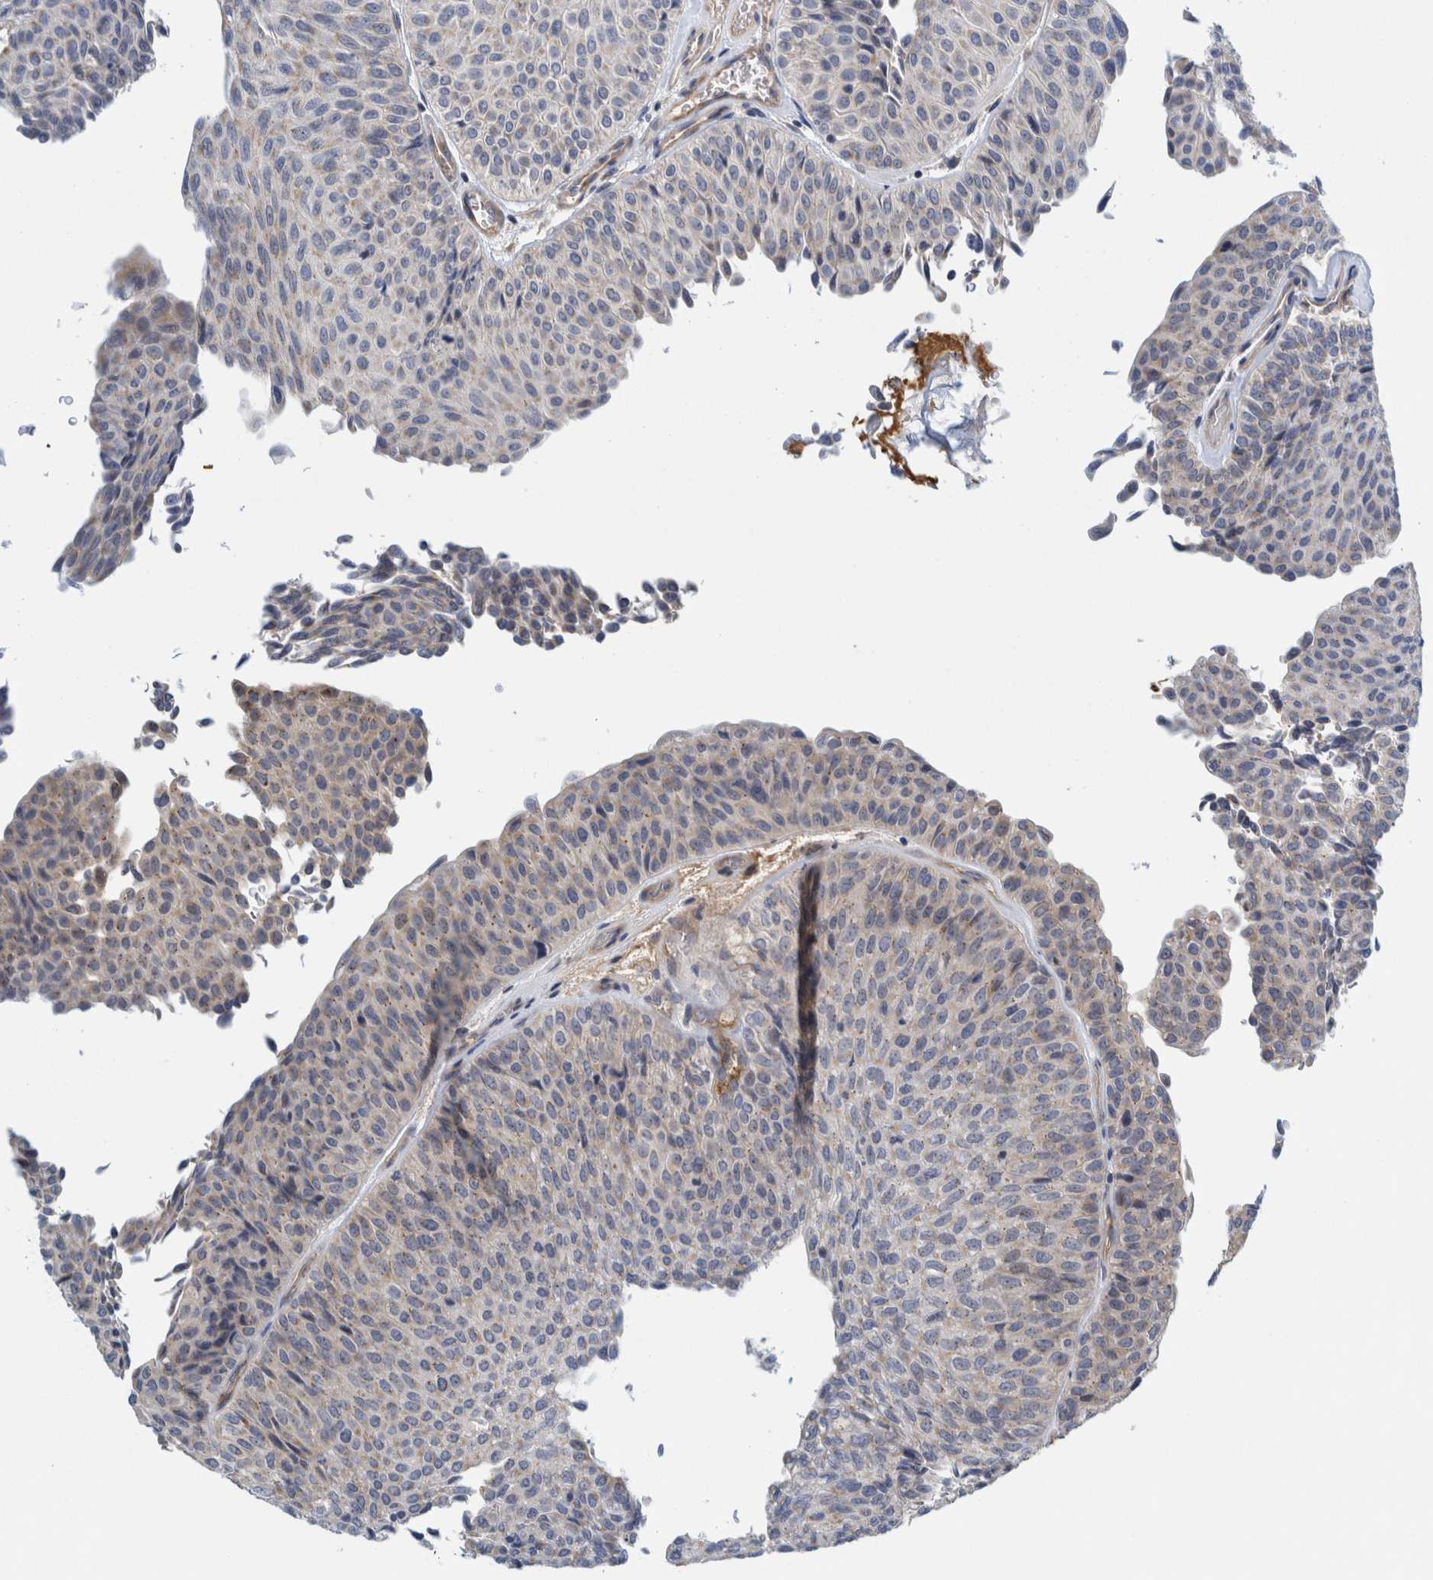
{"staining": {"intensity": "negative", "quantity": "none", "location": "none"}, "tissue": "urothelial cancer", "cell_type": "Tumor cells", "image_type": "cancer", "snomed": [{"axis": "morphology", "description": "Urothelial carcinoma, Low grade"}, {"axis": "topography", "description": "Urinary bladder"}], "caption": "Tumor cells are negative for brown protein staining in low-grade urothelial carcinoma.", "gene": "ZNF324B", "patient": {"sex": "male", "age": 78}}